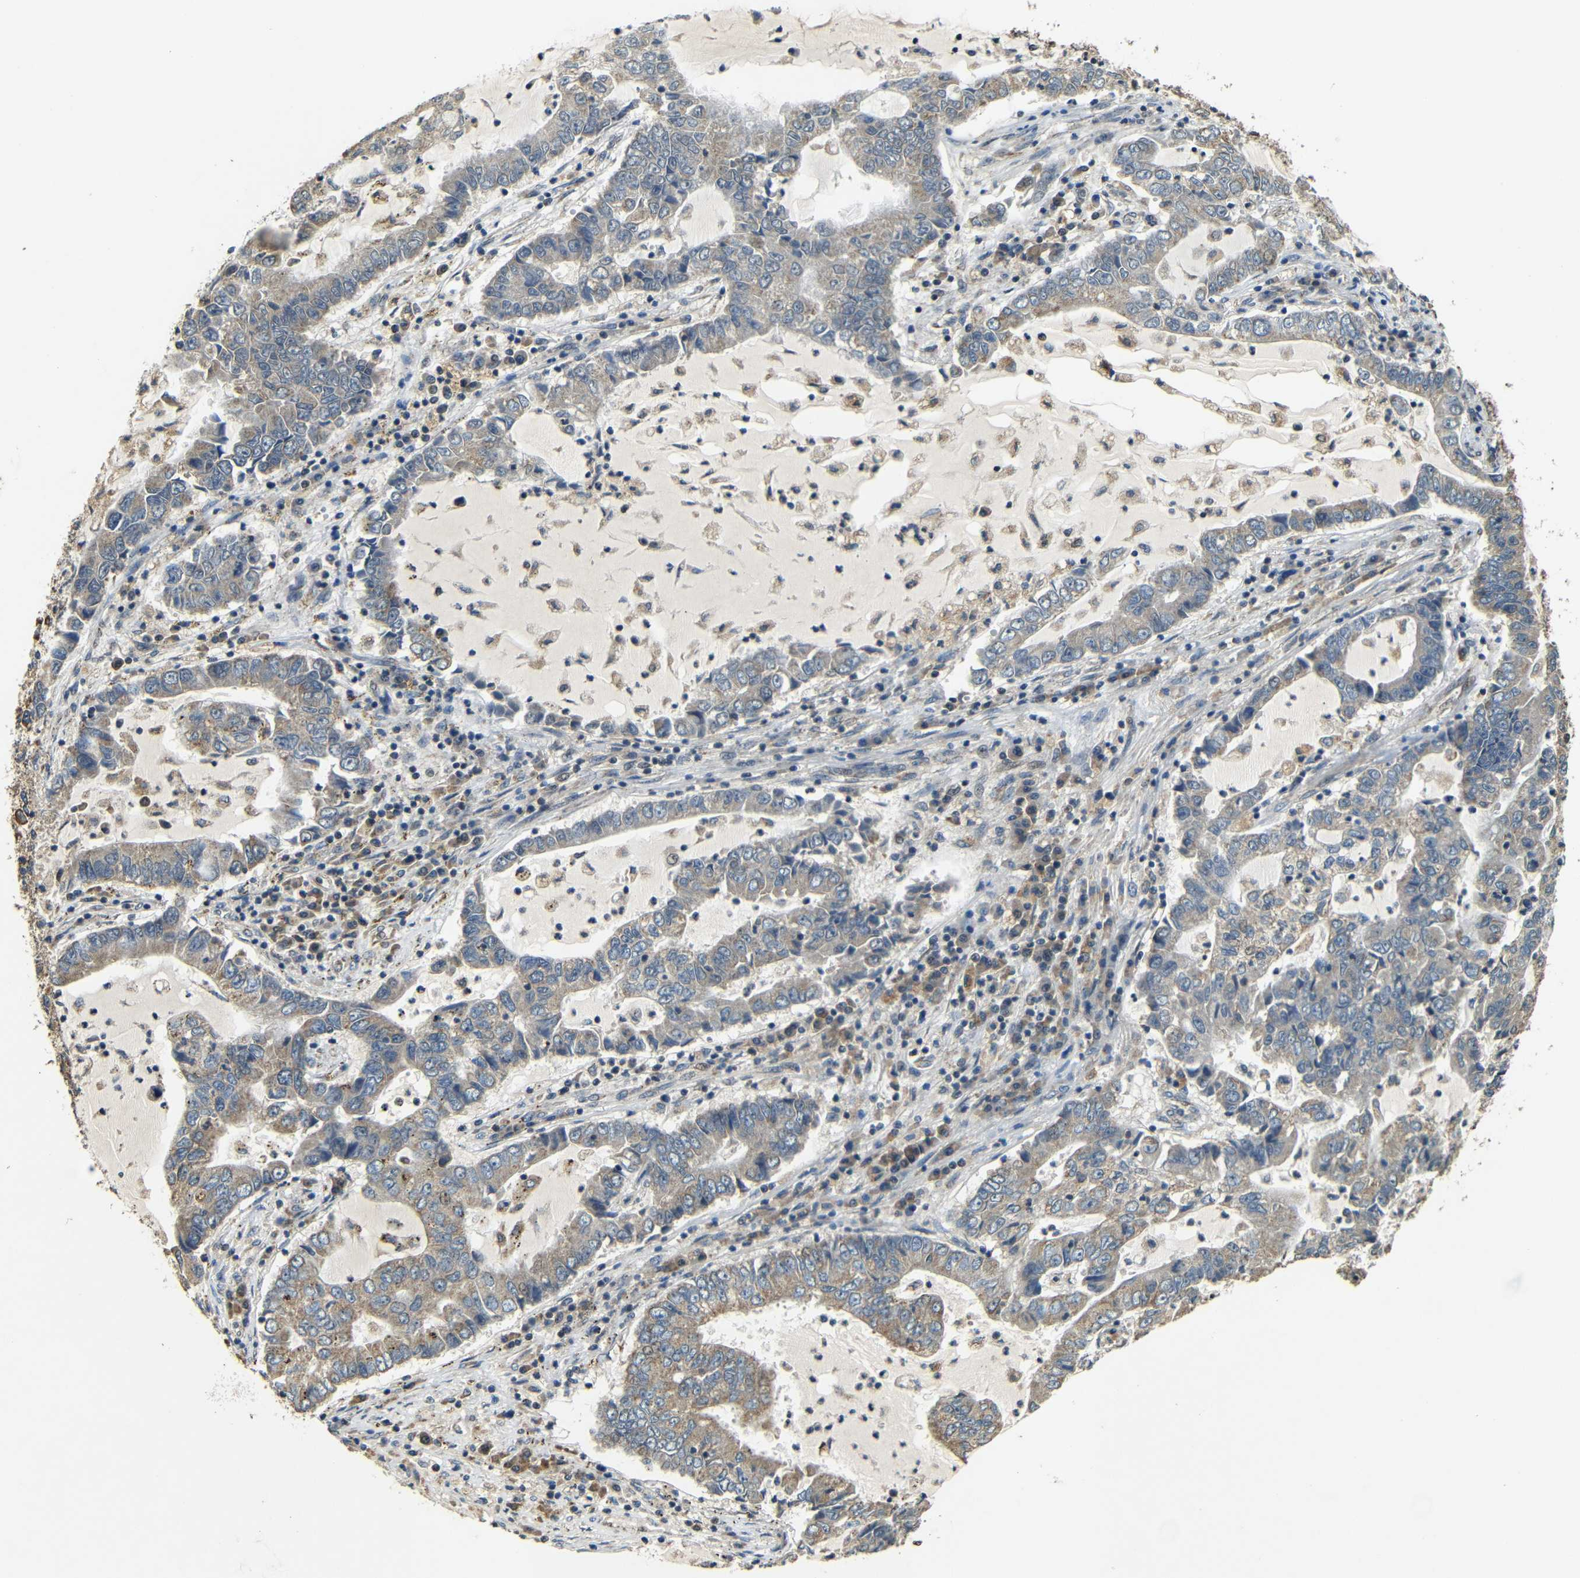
{"staining": {"intensity": "moderate", "quantity": ">75%", "location": "cytoplasmic/membranous"}, "tissue": "lung cancer", "cell_type": "Tumor cells", "image_type": "cancer", "snomed": [{"axis": "morphology", "description": "Adenocarcinoma, NOS"}, {"axis": "topography", "description": "Lung"}], "caption": "This image displays IHC staining of lung cancer, with medium moderate cytoplasmic/membranous staining in about >75% of tumor cells.", "gene": "KAZALD1", "patient": {"sex": "female", "age": 51}}